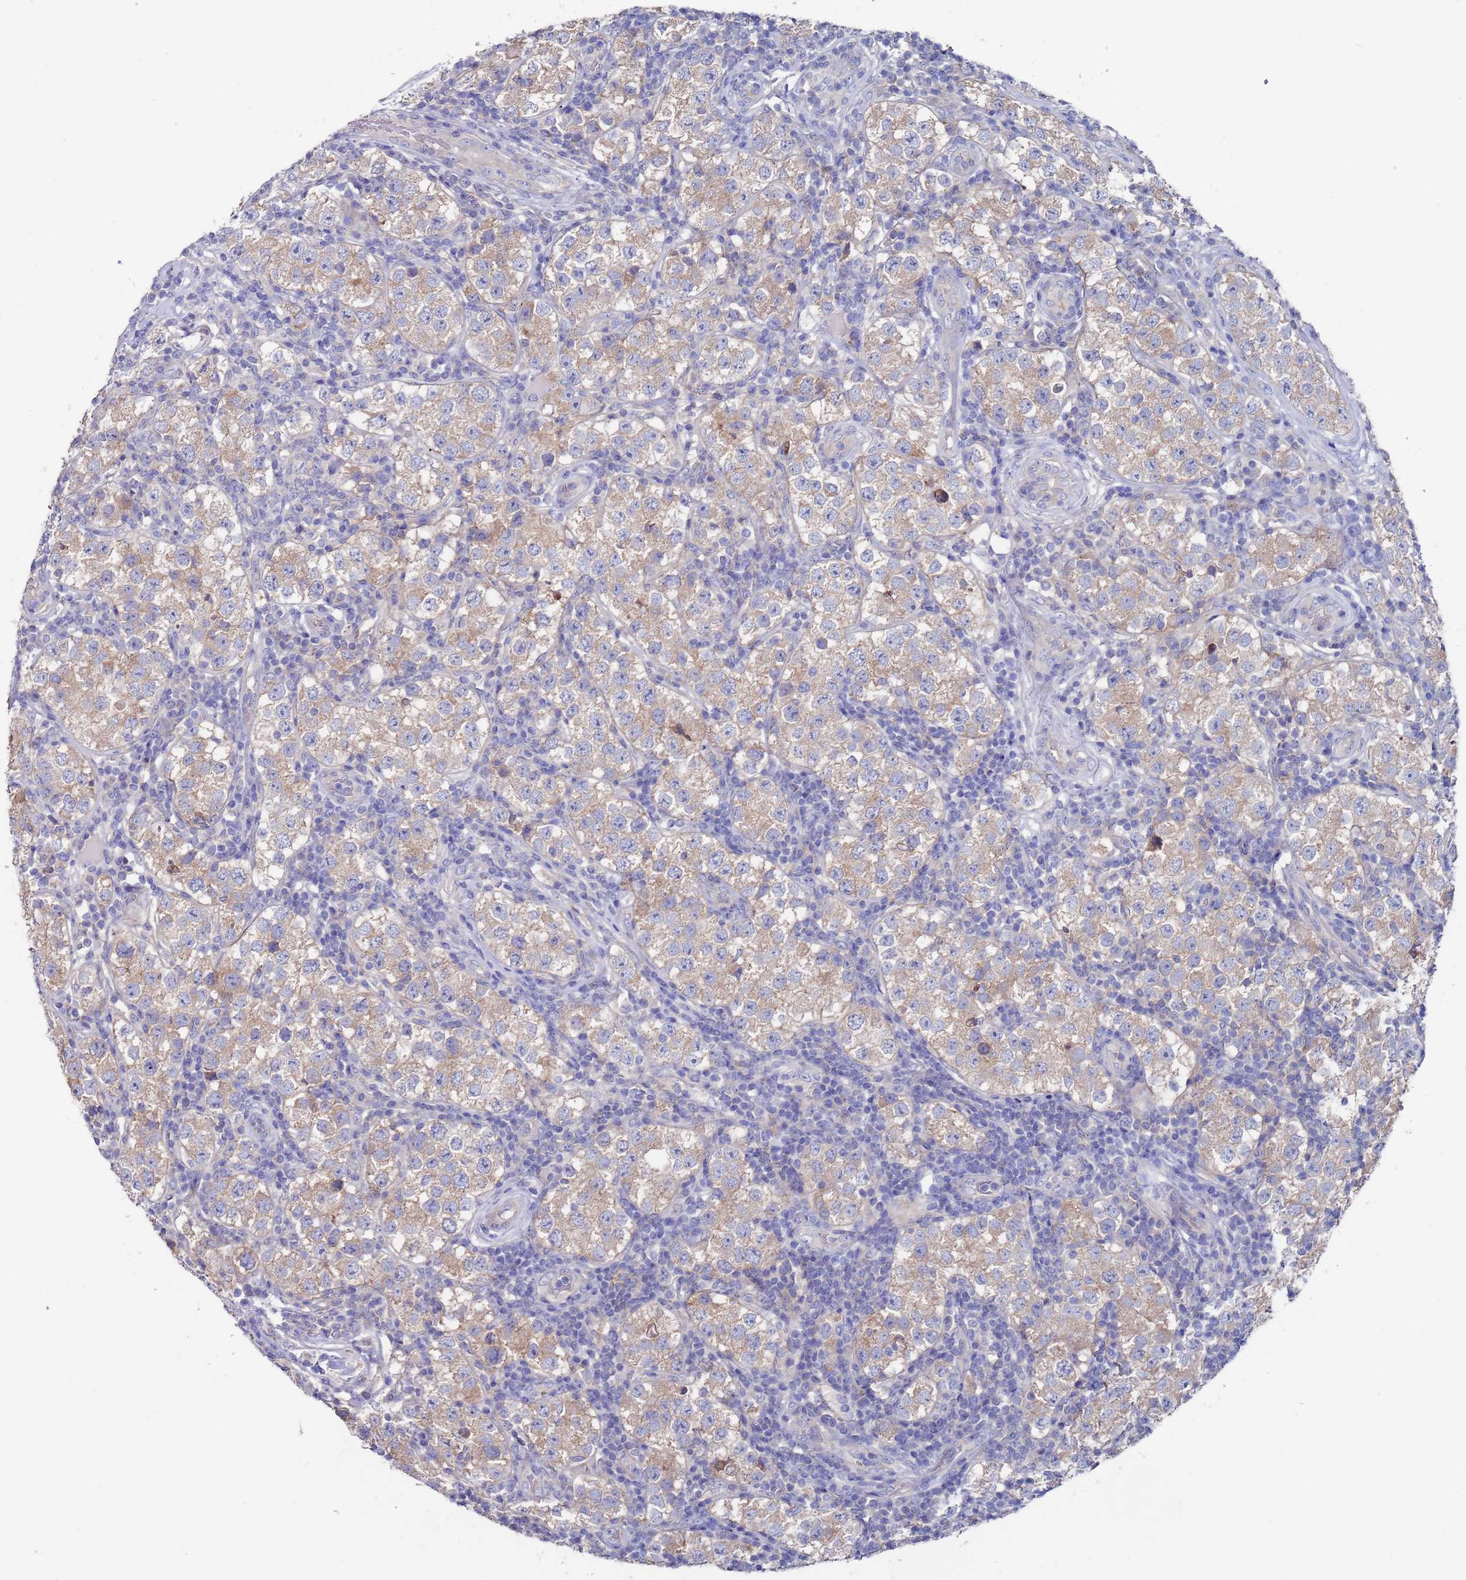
{"staining": {"intensity": "weak", "quantity": "25%-75%", "location": "cytoplasmic/membranous"}, "tissue": "testis cancer", "cell_type": "Tumor cells", "image_type": "cancer", "snomed": [{"axis": "morphology", "description": "Seminoma, NOS"}, {"axis": "topography", "description": "Testis"}], "caption": "Tumor cells display low levels of weak cytoplasmic/membranous staining in about 25%-75% of cells in human testis cancer (seminoma).", "gene": "KRTCAP3", "patient": {"sex": "male", "age": 34}}